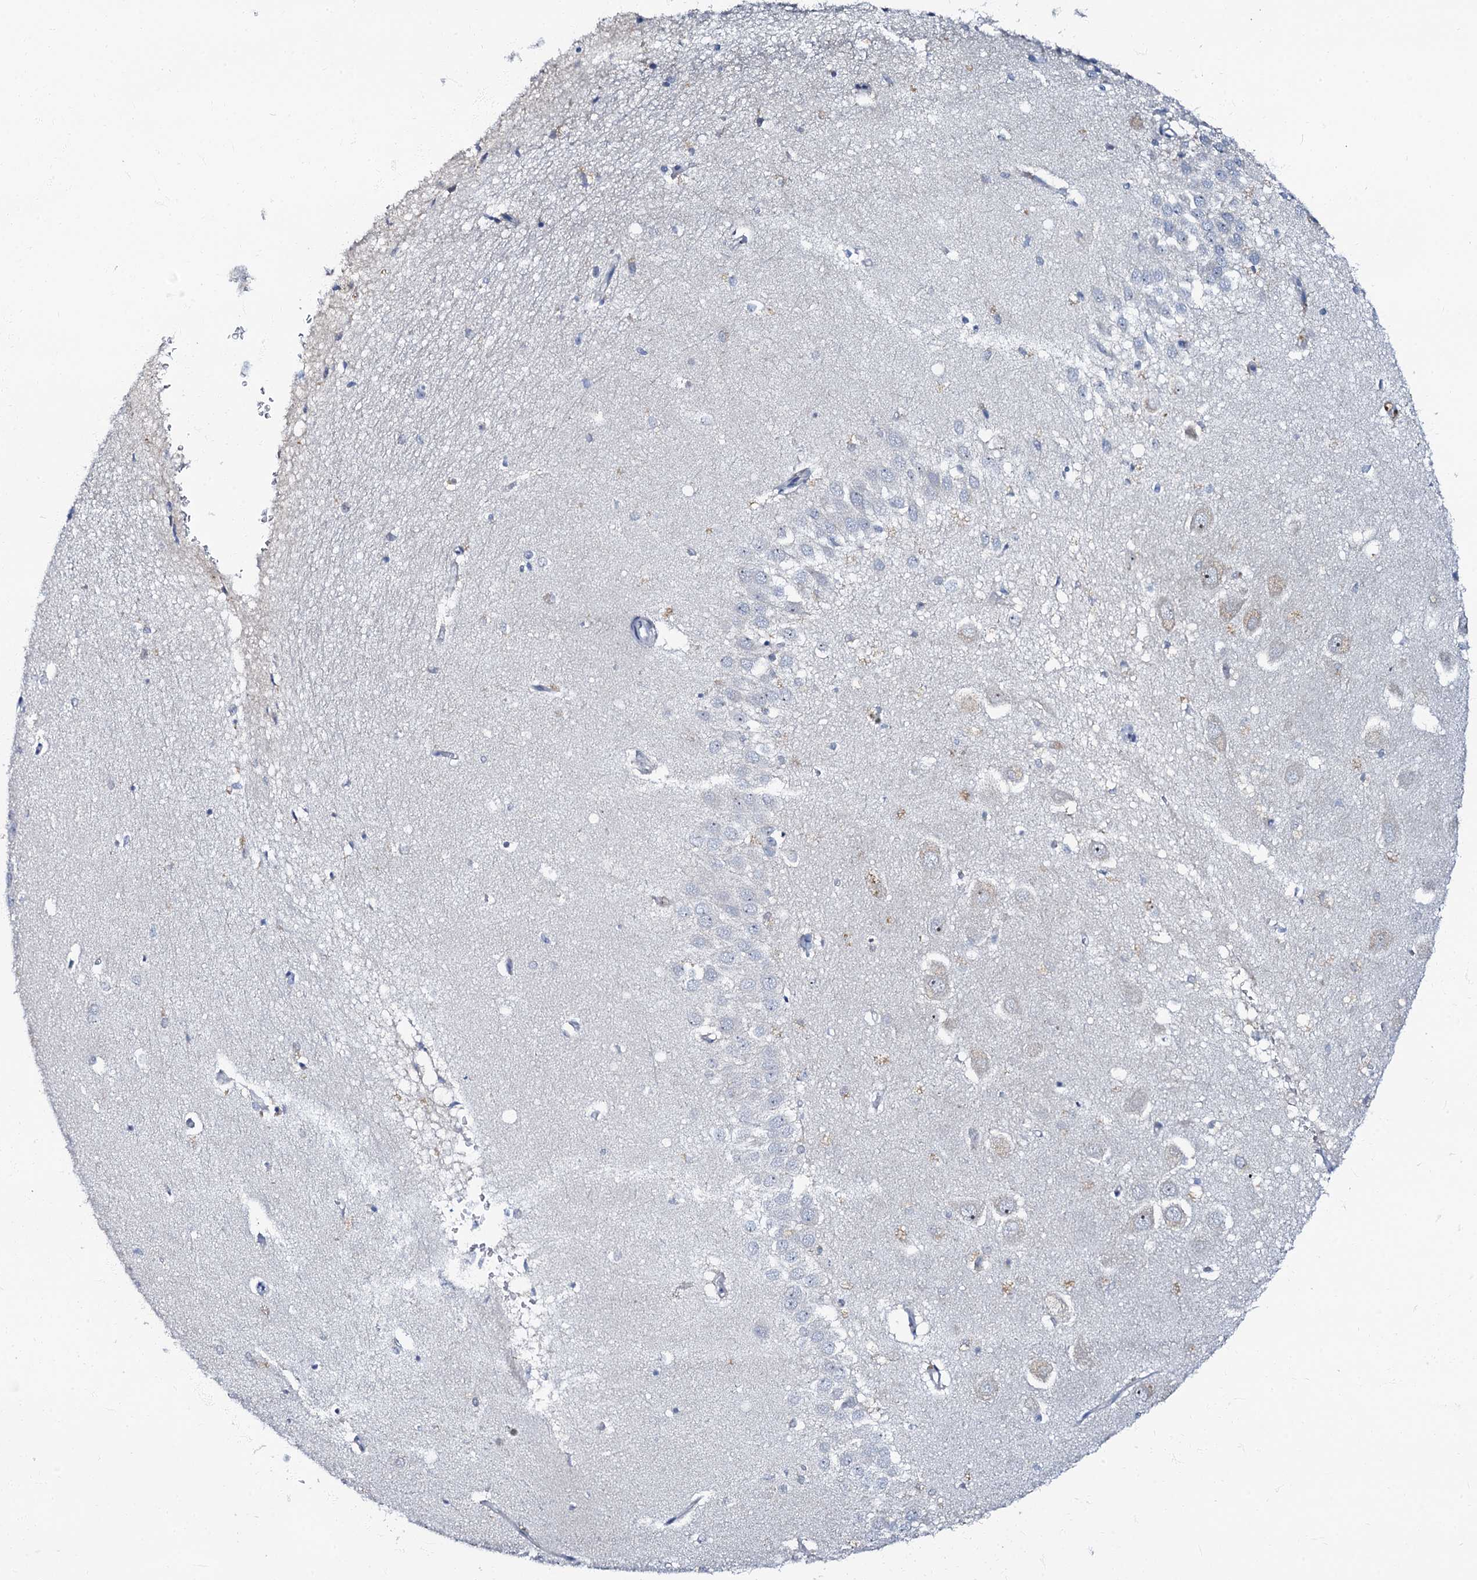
{"staining": {"intensity": "negative", "quantity": "none", "location": "none"}, "tissue": "hippocampus", "cell_type": "Glial cells", "image_type": "normal", "snomed": [{"axis": "morphology", "description": "Normal tissue, NOS"}, {"axis": "topography", "description": "Hippocampus"}], "caption": "Protein analysis of normal hippocampus demonstrates no significant positivity in glial cells. (DAB immunohistochemistry (IHC) with hematoxylin counter stain).", "gene": "MRPL51", "patient": {"sex": "female", "age": 64}}